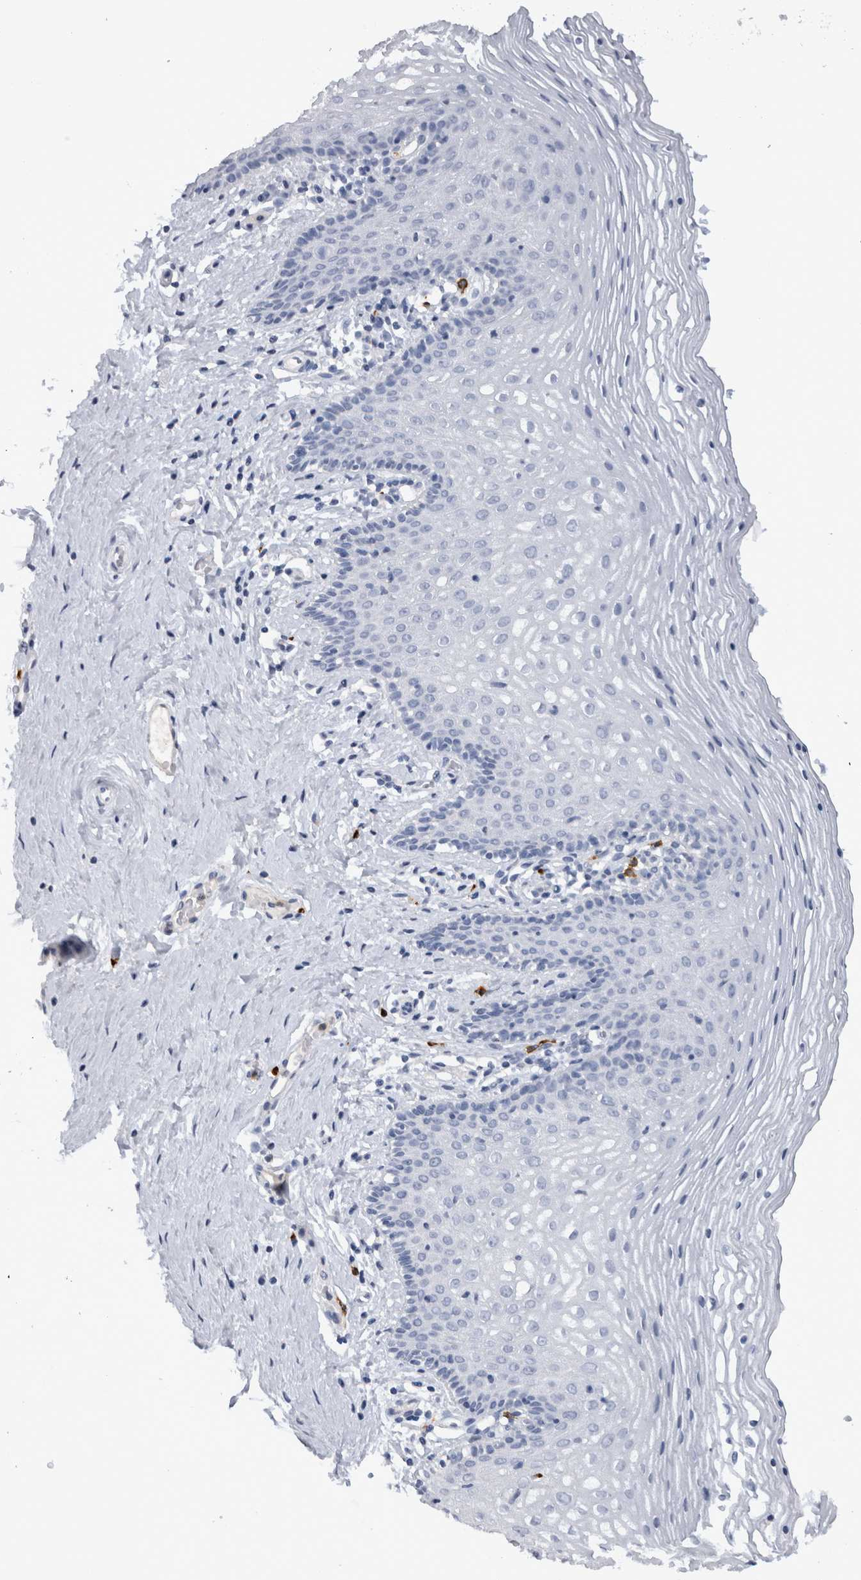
{"staining": {"intensity": "negative", "quantity": "none", "location": "none"}, "tissue": "vagina", "cell_type": "Squamous epithelial cells", "image_type": "normal", "snomed": [{"axis": "morphology", "description": "Normal tissue, NOS"}, {"axis": "topography", "description": "Vagina"}], "caption": "Immunohistochemistry of unremarkable human vagina demonstrates no expression in squamous epithelial cells. (DAB (3,3'-diaminobenzidine) immunohistochemistry (IHC), high magnification).", "gene": "CD63", "patient": {"sex": "female", "age": 32}}